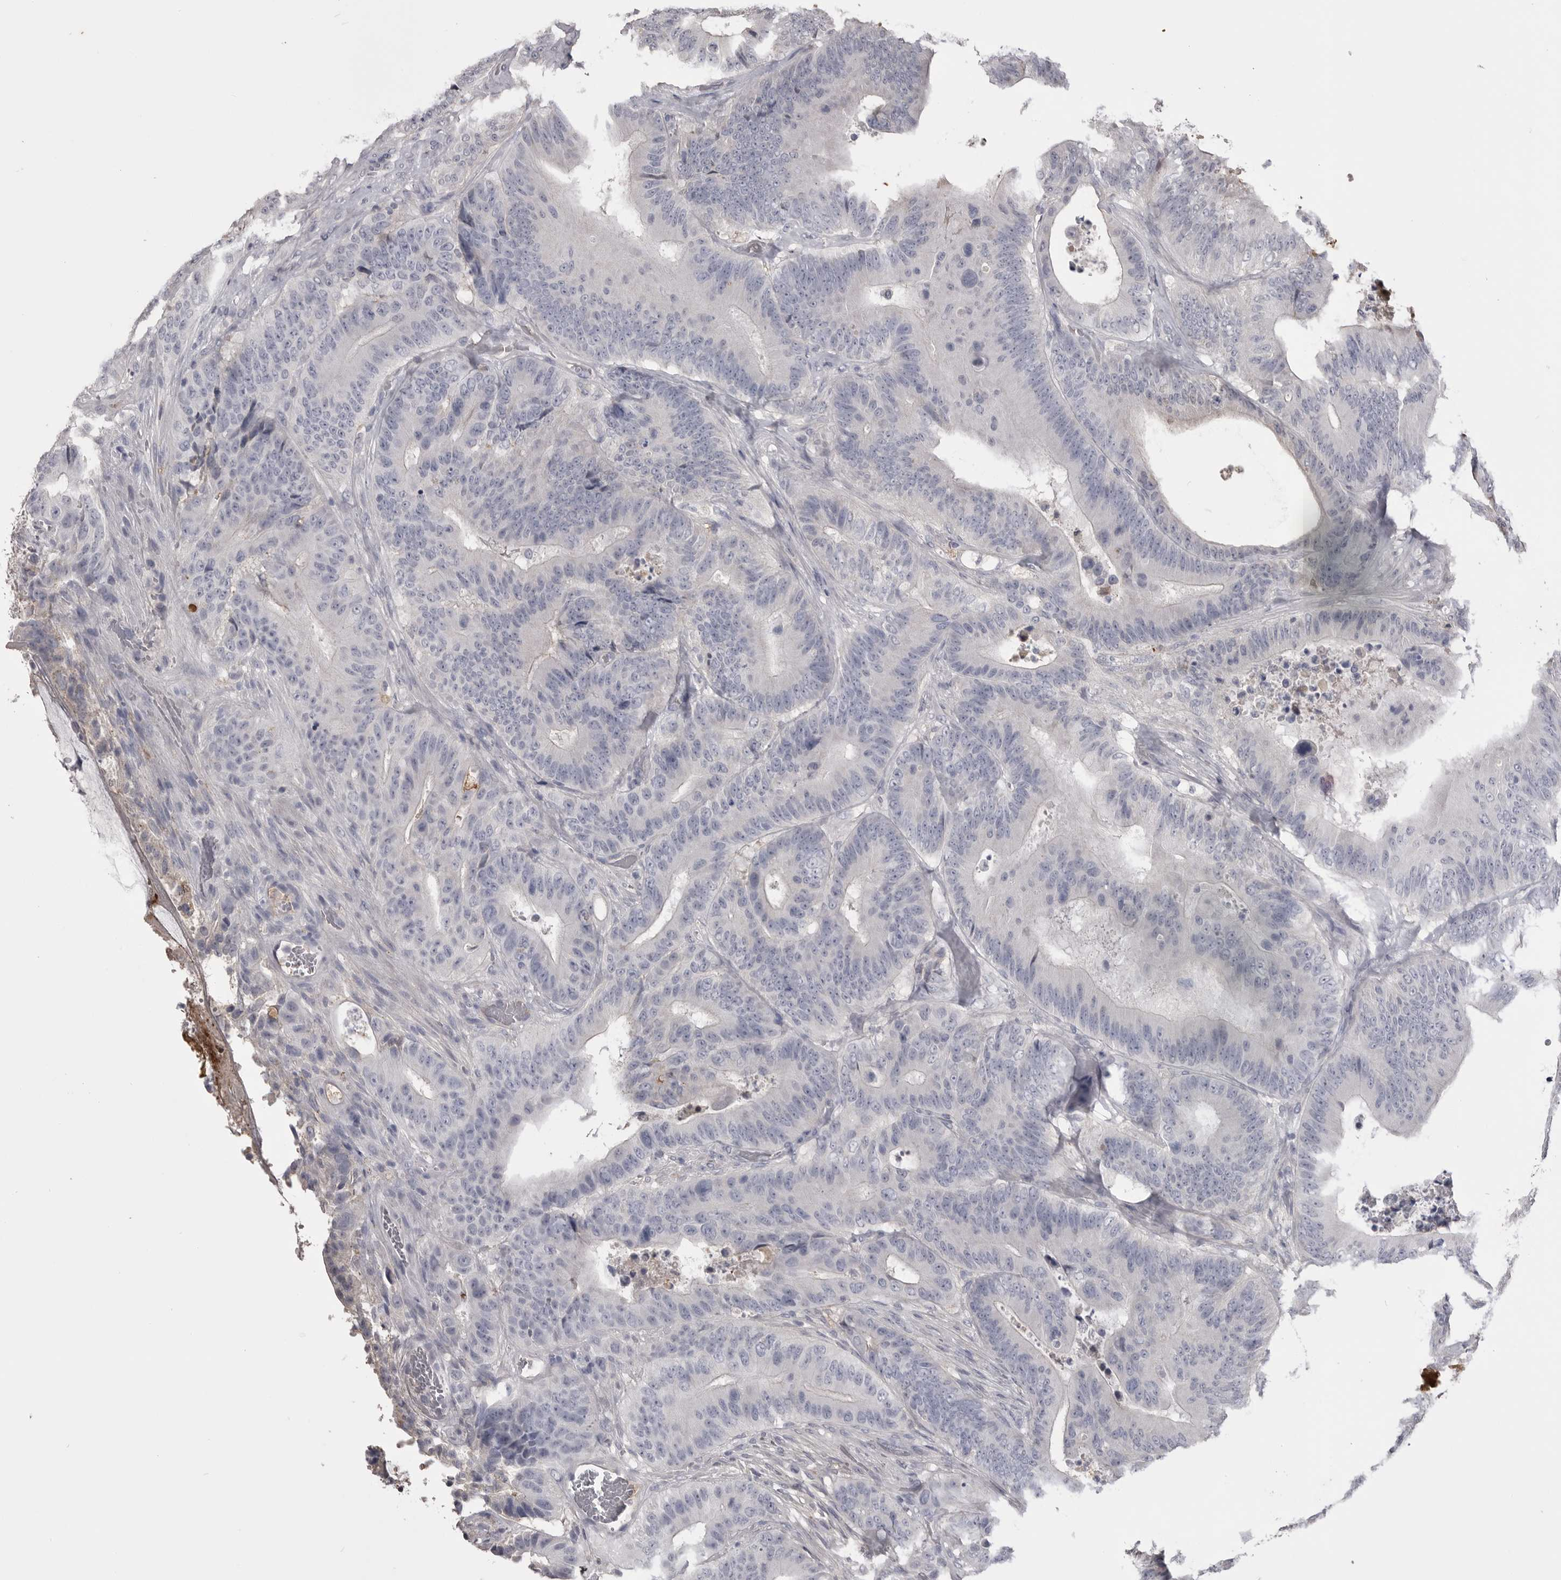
{"staining": {"intensity": "negative", "quantity": "none", "location": "none"}, "tissue": "colorectal cancer", "cell_type": "Tumor cells", "image_type": "cancer", "snomed": [{"axis": "morphology", "description": "Adenocarcinoma, NOS"}, {"axis": "topography", "description": "Colon"}], "caption": "High magnification brightfield microscopy of adenocarcinoma (colorectal) stained with DAB (3,3'-diaminobenzidine) (brown) and counterstained with hematoxylin (blue): tumor cells show no significant expression. Nuclei are stained in blue.", "gene": "AHSG", "patient": {"sex": "male", "age": 83}}